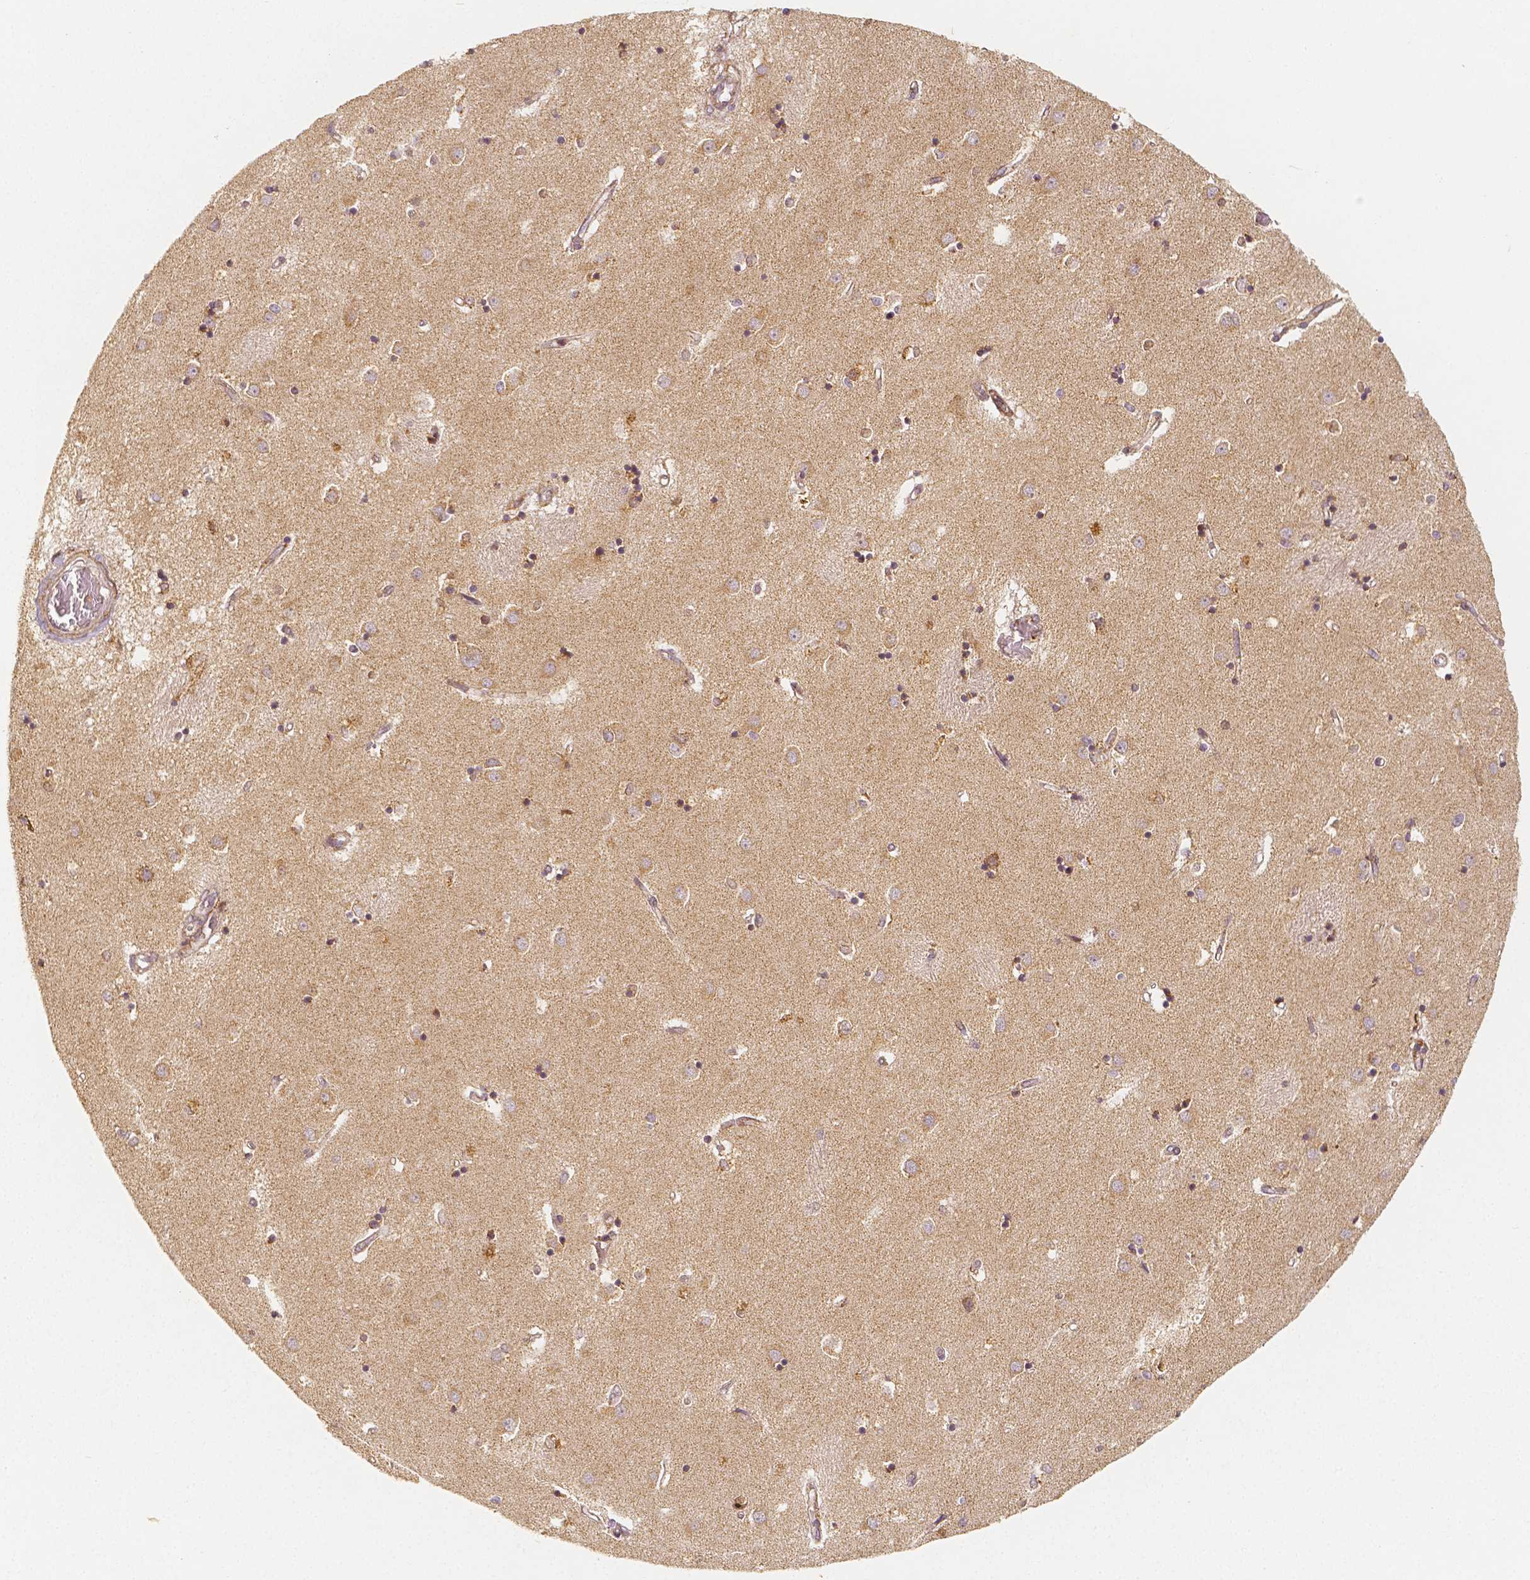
{"staining": {"intensity": "moderate", "quantity": "<25%", "location": "cytoplasmic/membranous"}, "tissue": "caudate", "cell_type": "Glial cells", "image_type": "normal", "snomed": [{"axis": "morphology", "description": "Normal tissue, NOS"}, {"axis": "topography", "description": "Lateral ventricle wall"}], "caption": "Protein positivity by IHC exhibits moderate cytoplasmic/membranous expression in about <25% of glial cells in unremarkable caudate.", "gene": "PGAM5", "patient": {"sex": "male", "age": 54}}